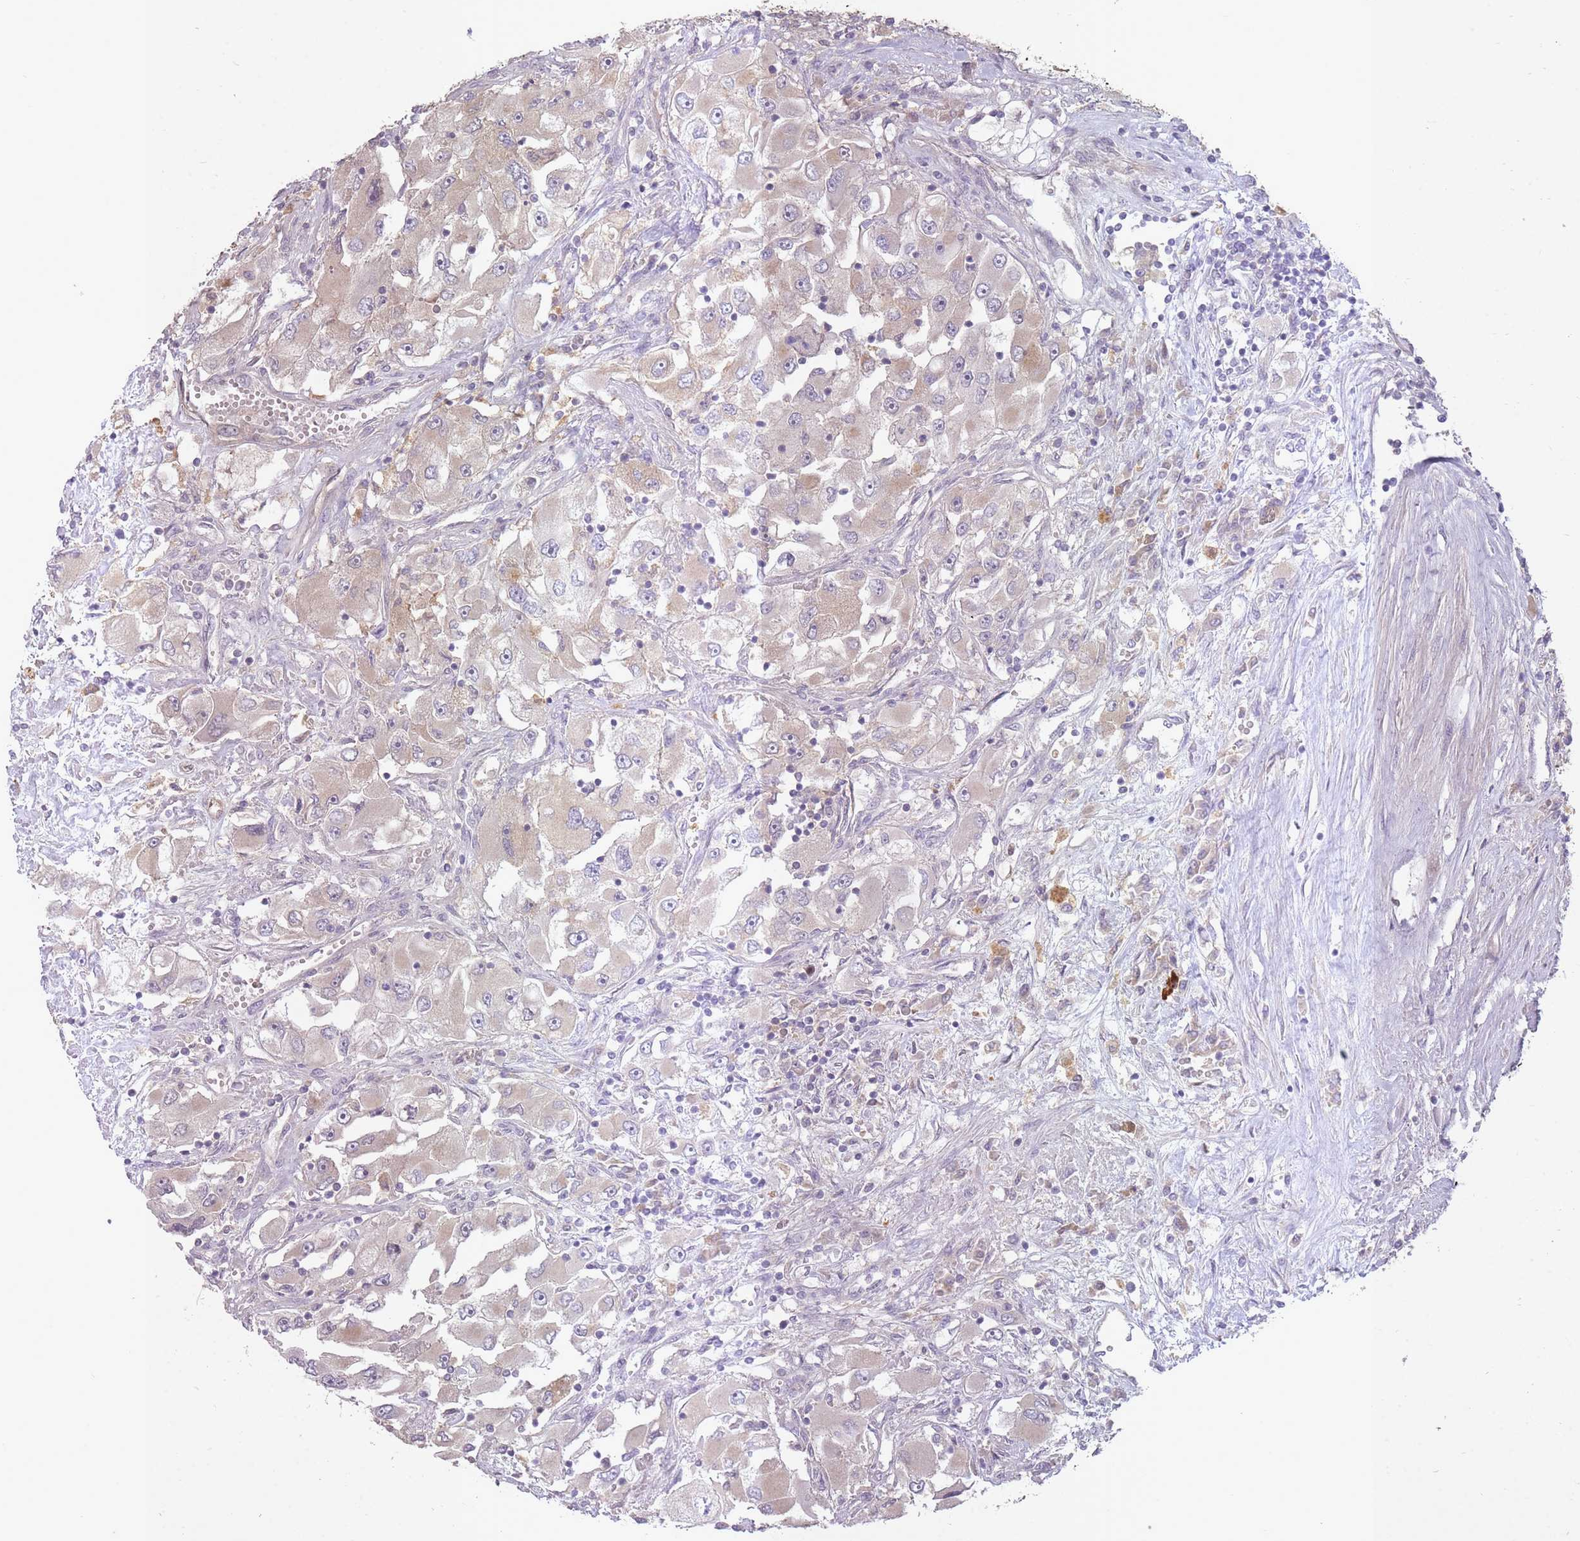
{"staining": {"intensity": "weak", "quantity": "25%-75%", "location": "cytoplasmic/membranous"}, "tissue": "renal cancer", "cell_type": "Tumor cells", "image_type": "cancer", "snomed": [{"axis": "morphology", "description": "Adenocarcinoma, NOS"}, {"axis": "topography", "description": "Kidney"}], "caption": "A brown stain shows weak cytoplasmic/membranous staining of a protein in renal cancer (adenocarcinoma) tumor cells.", "gene": "LRATD2", "patient": {"sex": "female", "age": 52}}